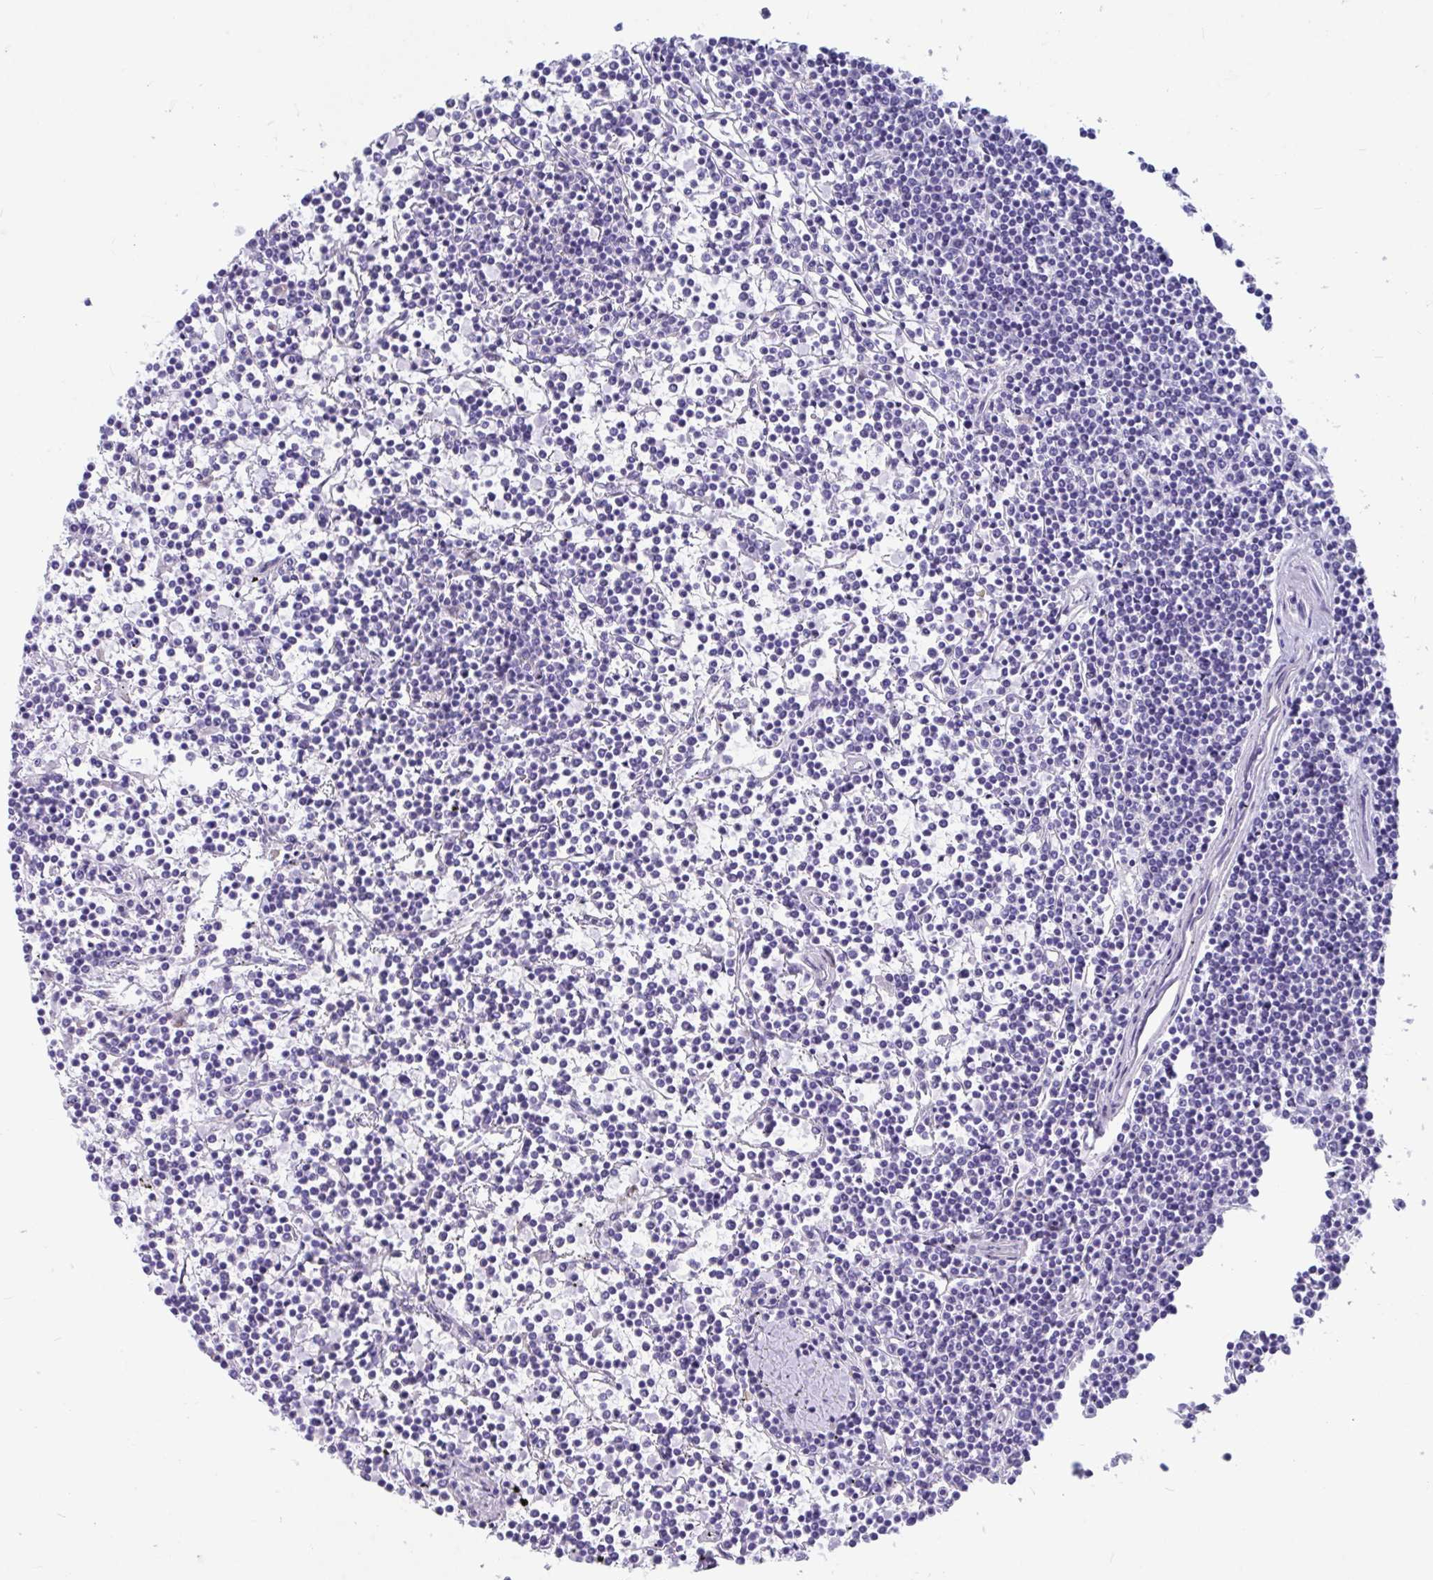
{"staining": {"intensity": "negative", "quantity": "none", "location": "none"}, "tissue": "lymphoma", "cell_type": "Tumor cells", "image_type": "cancer", "snomed": [{"axis": "morphology", "description": "Malignant lymphoma, non-Hodgkin's type, Low grade"}, {"axis": "topography", "description": "Spleen"}], "caption": "There is no significant positivity in tumor cells of malignant lymphoma, non-Hodgkin's type (low-grade). Nuclei are stained in blue.", "gene": "TTC30B", "patient": {"sex": "female", "age": 19}}